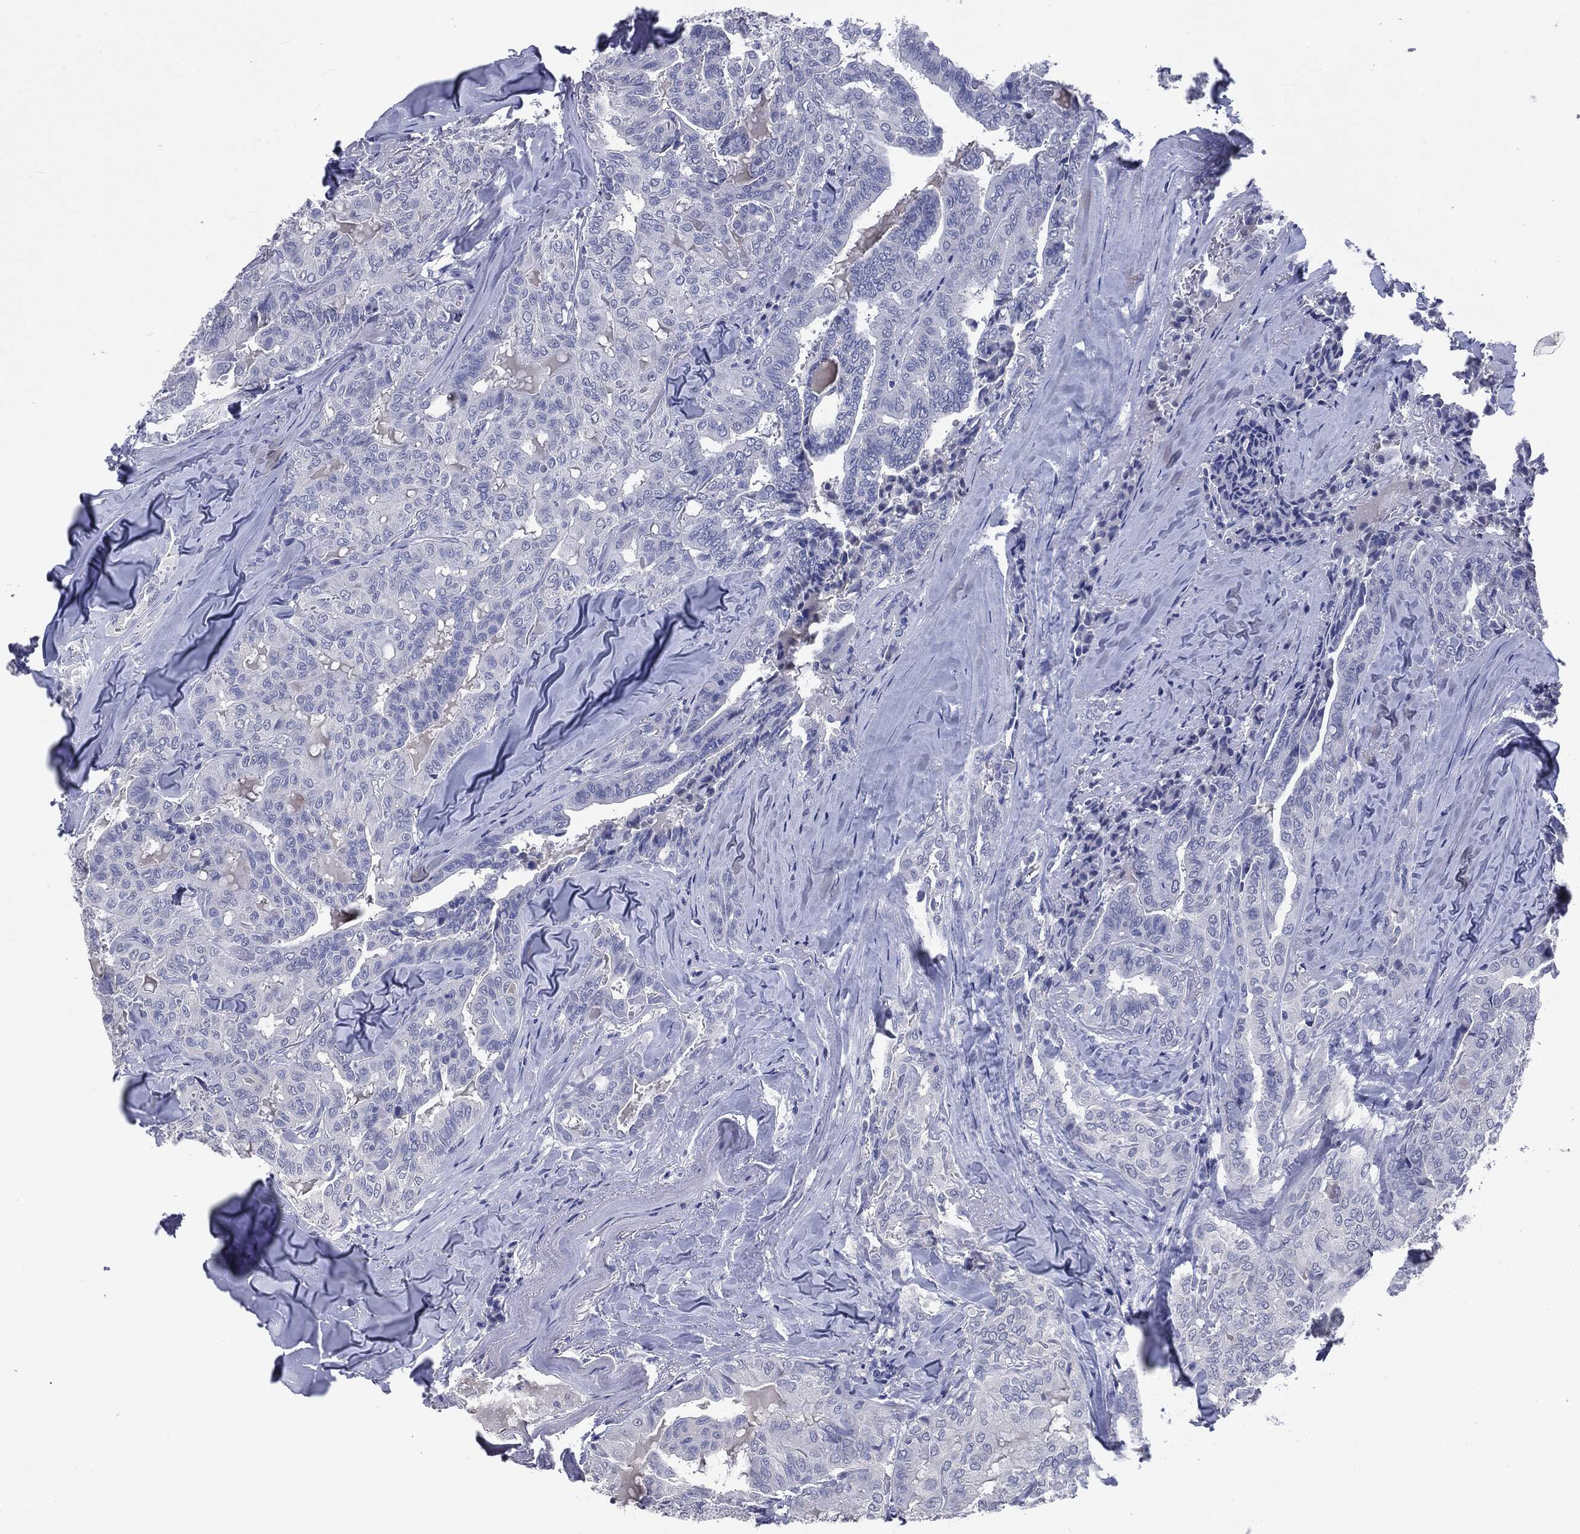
{"staining": {"intensity": "negative", "quantity": "none", "location": "none"}, "tissue": "thyroid cancer", "cell_type": "Tumor cells", "image_type": "cancer", "snomed": [{"axis": "morphology", "description": "Papillary adenocarcinoma, NOS"}, {"axis": "topography", "description": "Thyroid gland"}], "caption": "IHC of human papillary adenocarcinoma (thyroid) demonstrates no positivity in tumor cells.", "gene": "TSHB", "patient": {"sex": "female", "age": 68}}